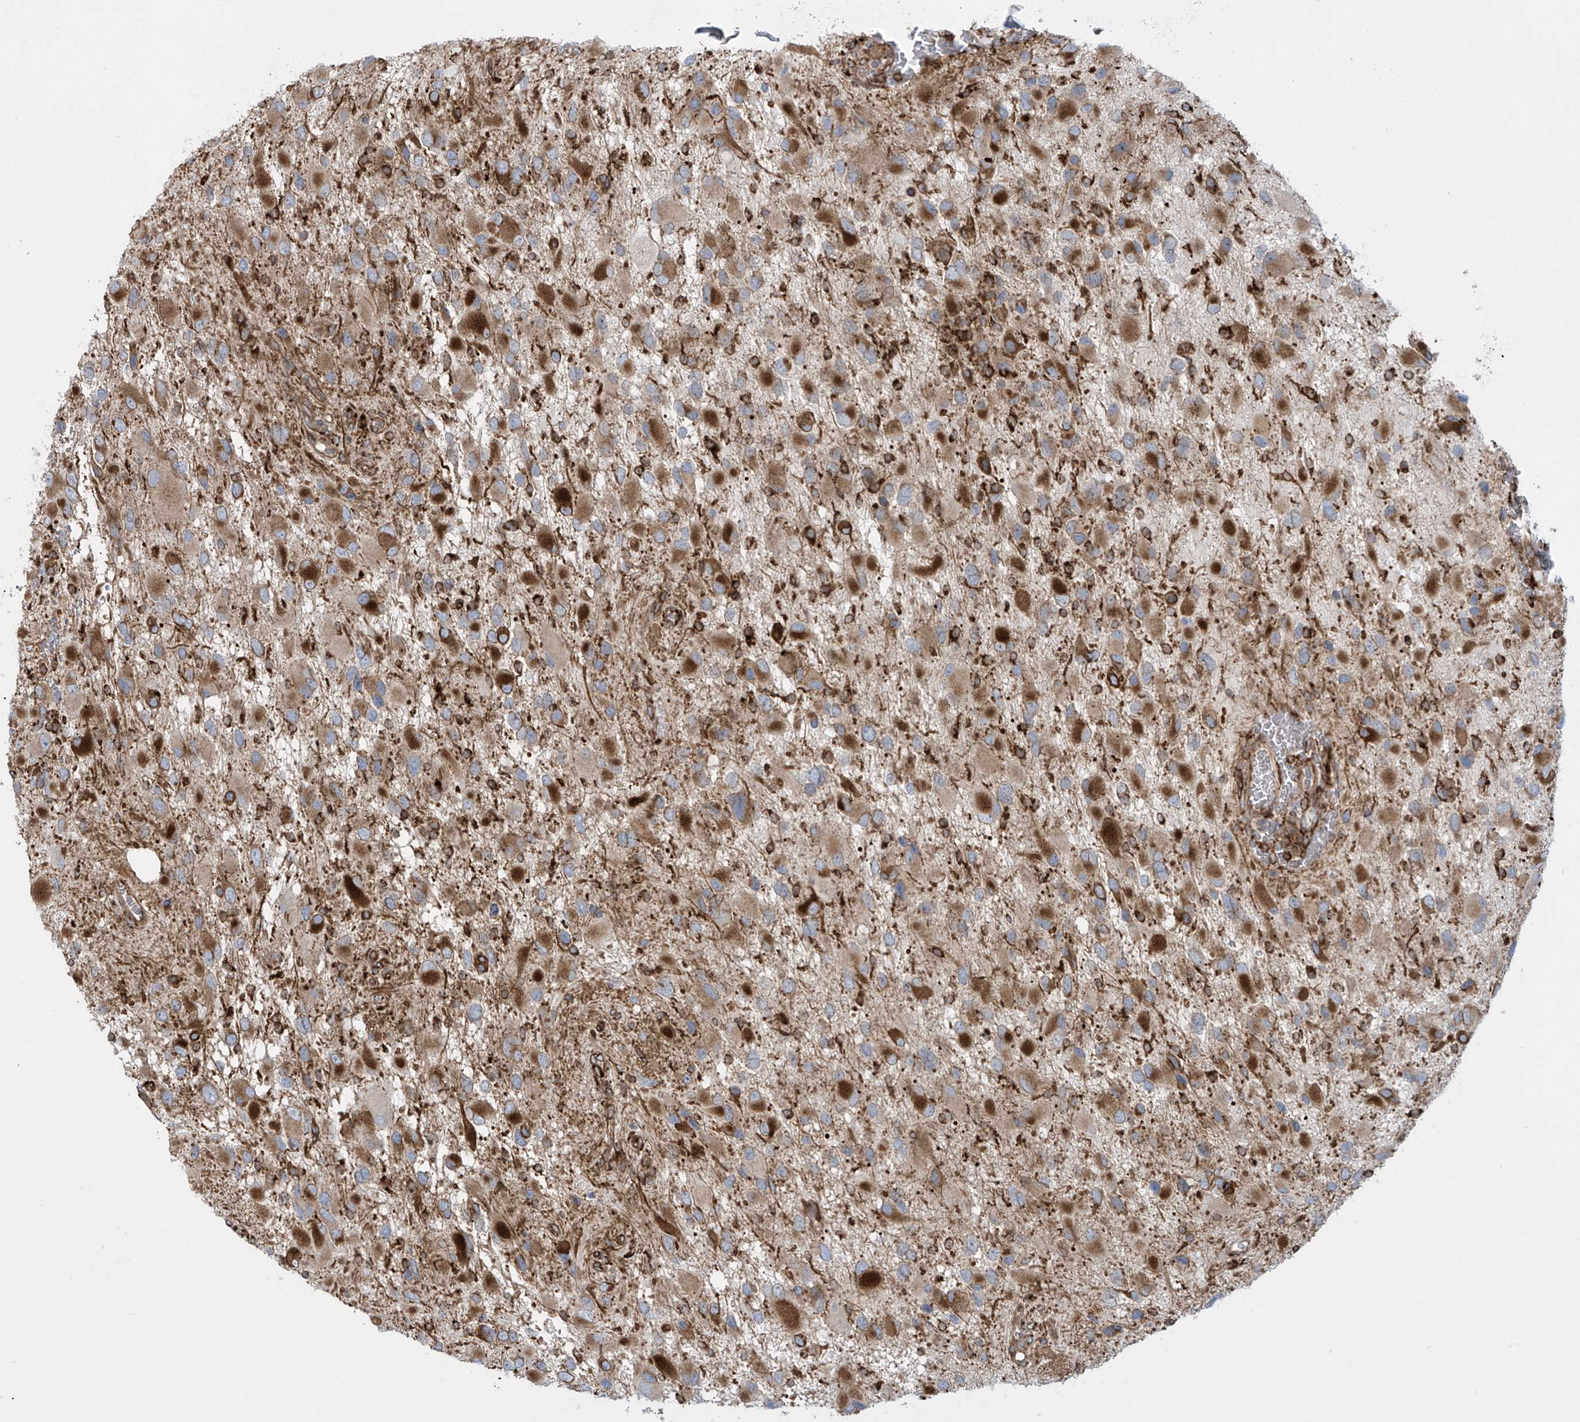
{"staining": {"intensity": "strong", "quantity": "25%-75%", "location": "cytoplasmic/membranous"}, "tissue": "glioma", "cell_type": "Tumor cells", "image_type": "cancer", "snomed": [{"axis": "morphology", "description": "Glioma, malignant, High grade"}, {"axis": "topography", "description": "Brain"}], "caption": "A brown stain shows strong cytoplasmic/membranous positivity of a protein in malignant high-grade glioma tumor cells. The protein of interest is stained brown, and the nuclei are stained in blue (DAB (3,3'-diaminobenzidine) IHC with brightfield microscopy, high magnification).", "gene": "MX1", "patient": {"sex": "male", "age": 53}}